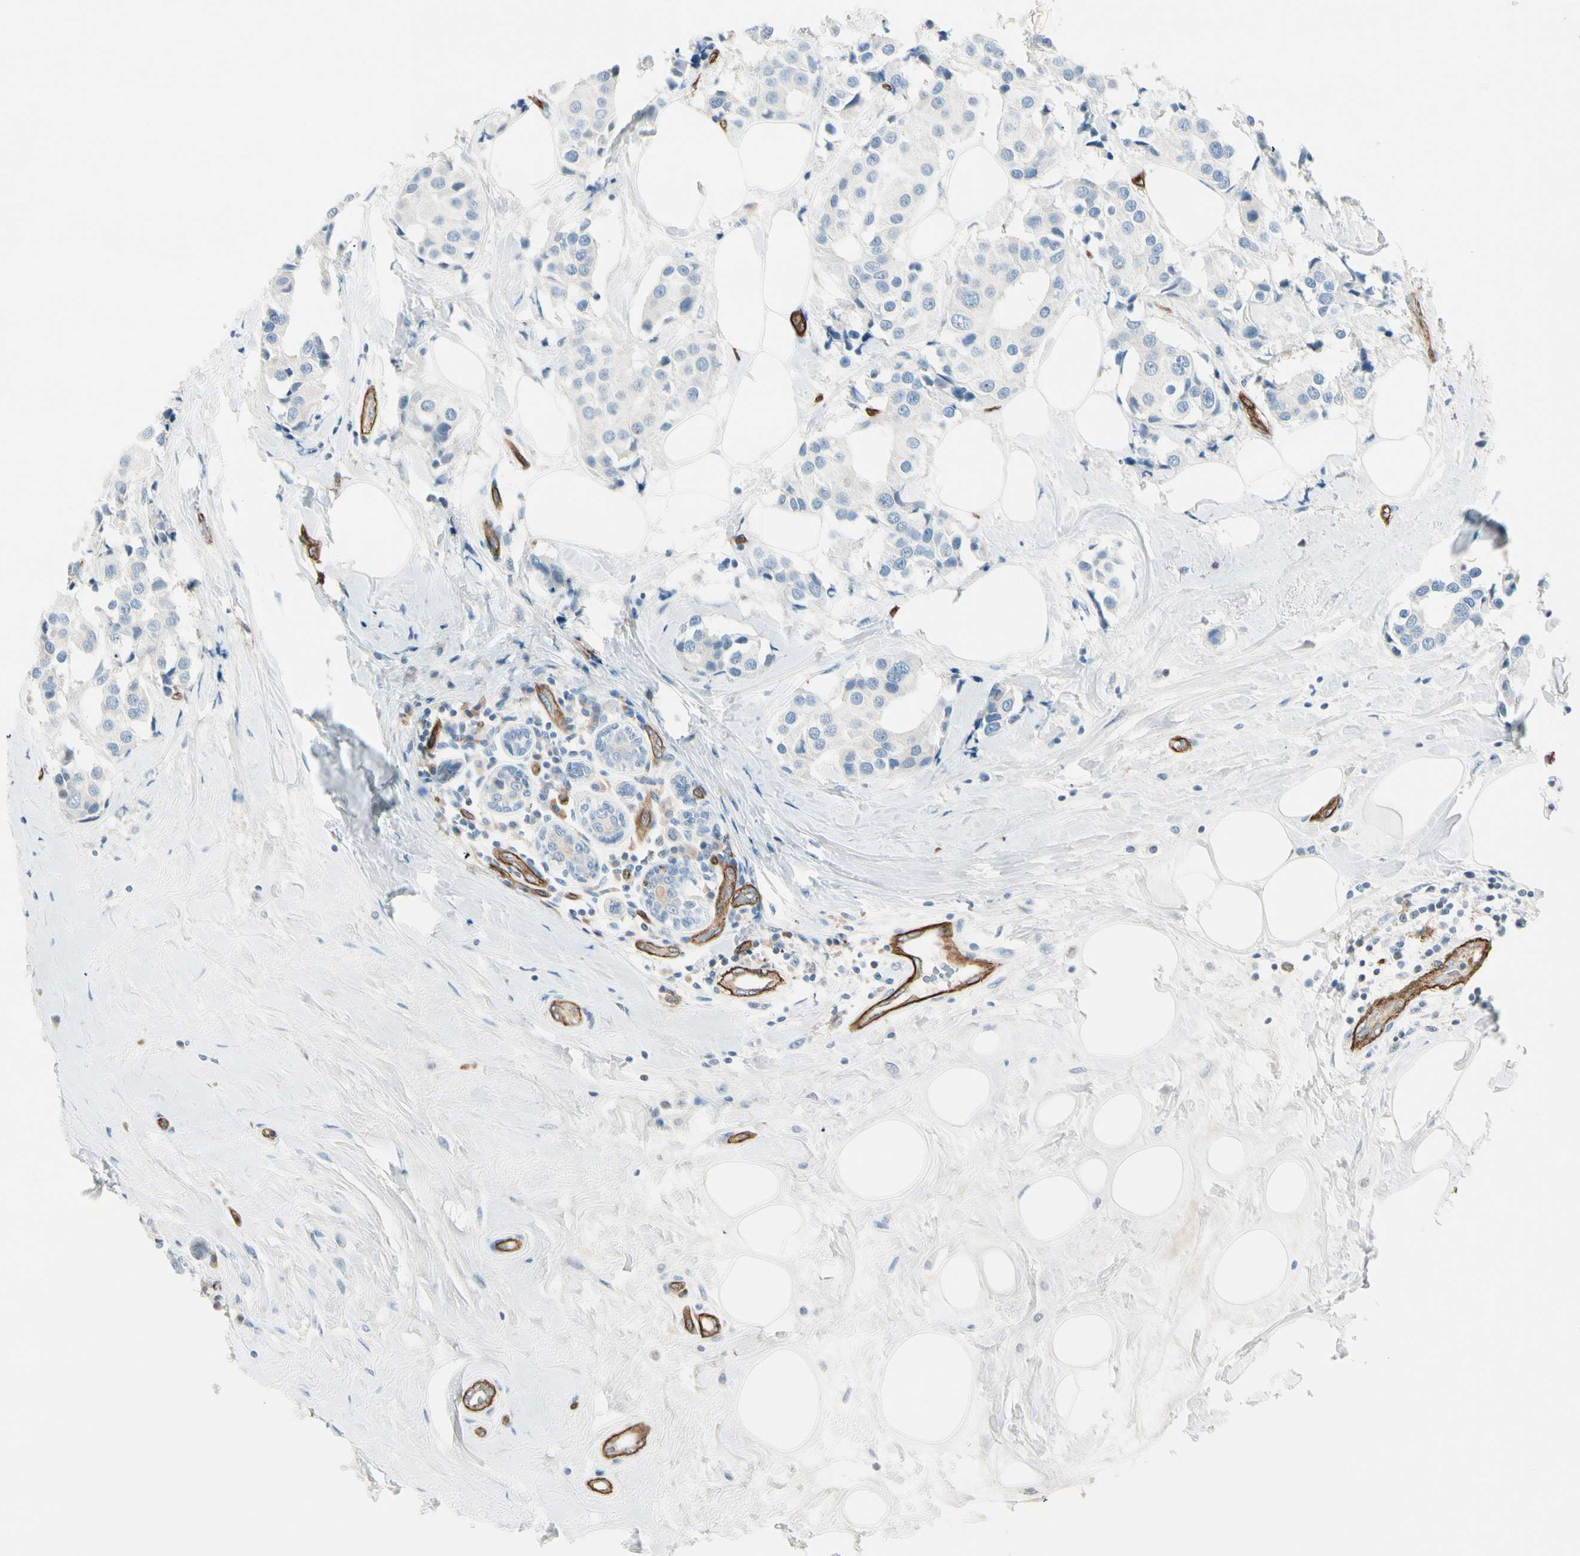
{"staining": {"intensity": "negative", "quantity": "none", "location": "none"}, "tissue": "breast cancer", "cell_type": "Tumor cells", "image_type": "cancer", "snomed": [{"axis": "morphology", "description": "Normal tissue, NOS"}, {"axis": "morphology", "description": "Duct carcinoma"}, {"axis": "topography", "description": "Breast"}], "caption": "Micrograph shows no protein positivity in tumor cells of intraductal carcinoma (breast) tissue.", "gene": "CD93", "patient": {"sex": "female", "age": 39}}